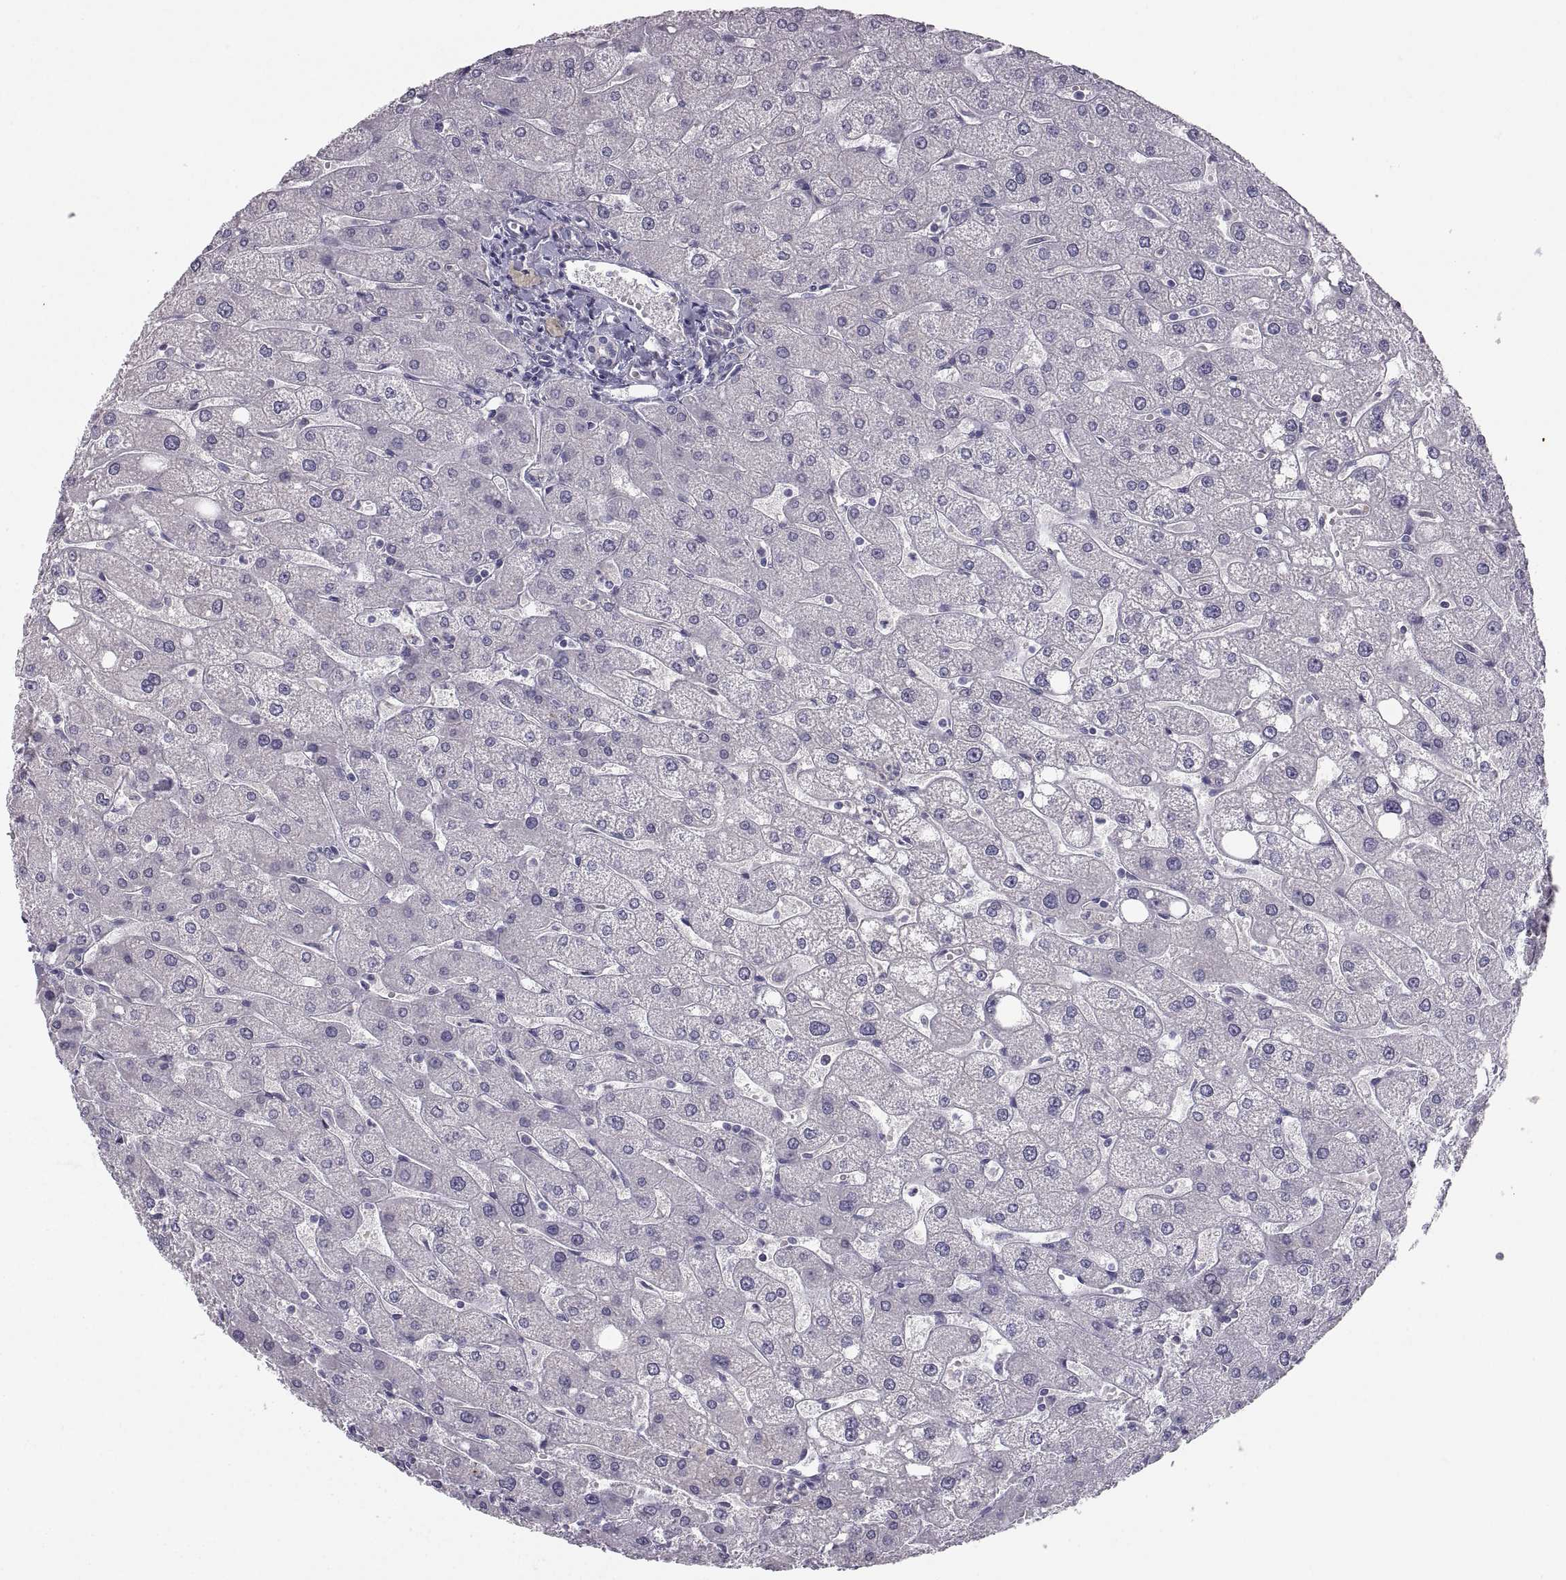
{"staining": {"intensity": "negative", "quantity": "none", "location": "none"}, "tissue": "liver", "cell_type": "Cholangiocytes", "image_type": "normal", "snomed": [{"axis": "morphology", "description": "Normal tissue, NOS"}, {"axis": "topography", "description": "Liver"}], "caption": "This is an IHC image of unremarkable human liver. There is no expression in cholangiocytes.", "gene": "ZNF185", "patient": {"sex": "male", "age": 67}}